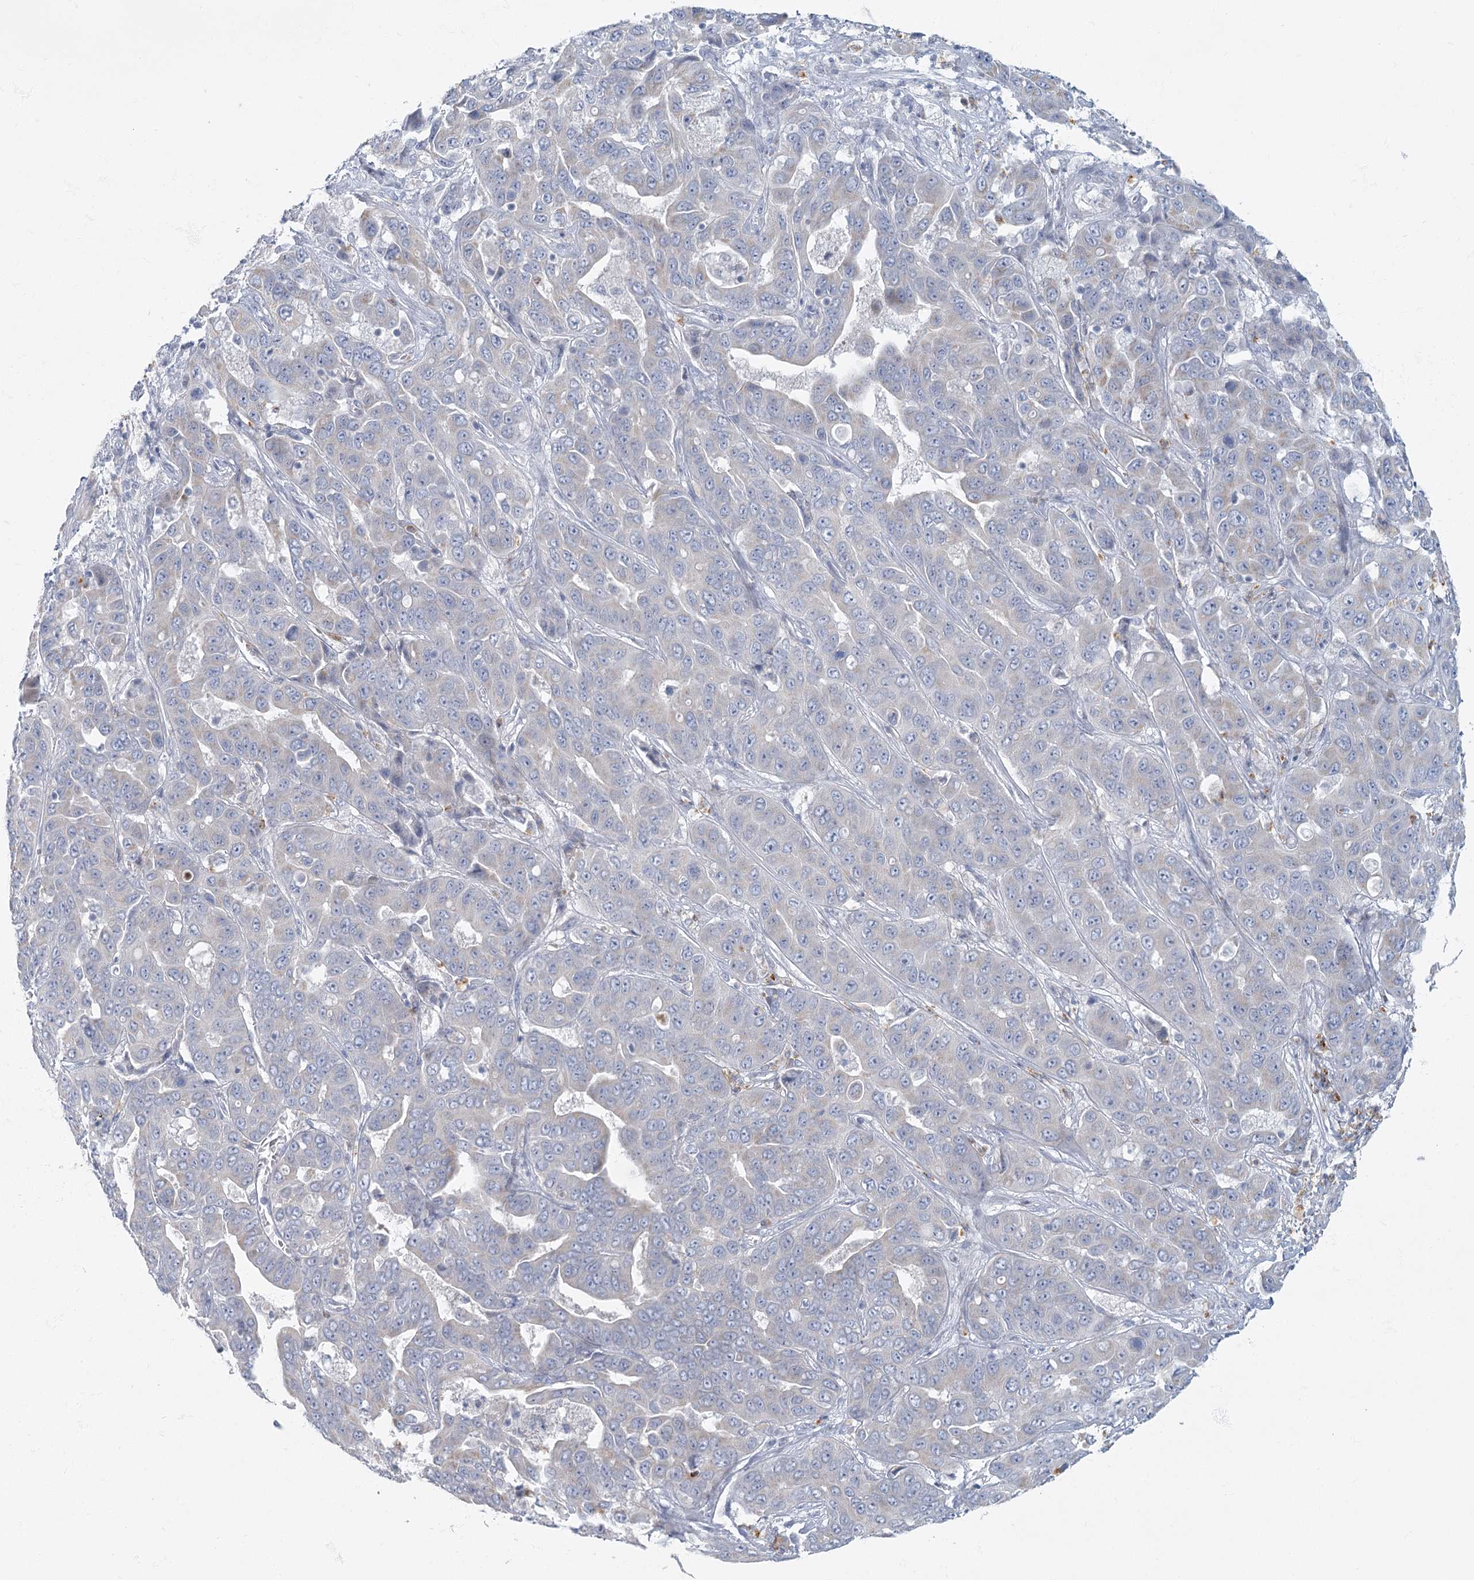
{"staining": {"intensity": "negative", "quantity": "none", "location": "none"}, "tissue": "liver cancer", "cell_type": "Tumor cells", "image_type": "cancer", "snomed": [{"axis": "morphology", "description": "Cholangiocarcinoma"}, {"axis": "topography", "description": "Liver"}], "caption": "The histopathology image shows no significant positivity in tumor cells of liver cancer.", "gene": "FAM110C", "patient": {"sex": "female", "age": 52}}